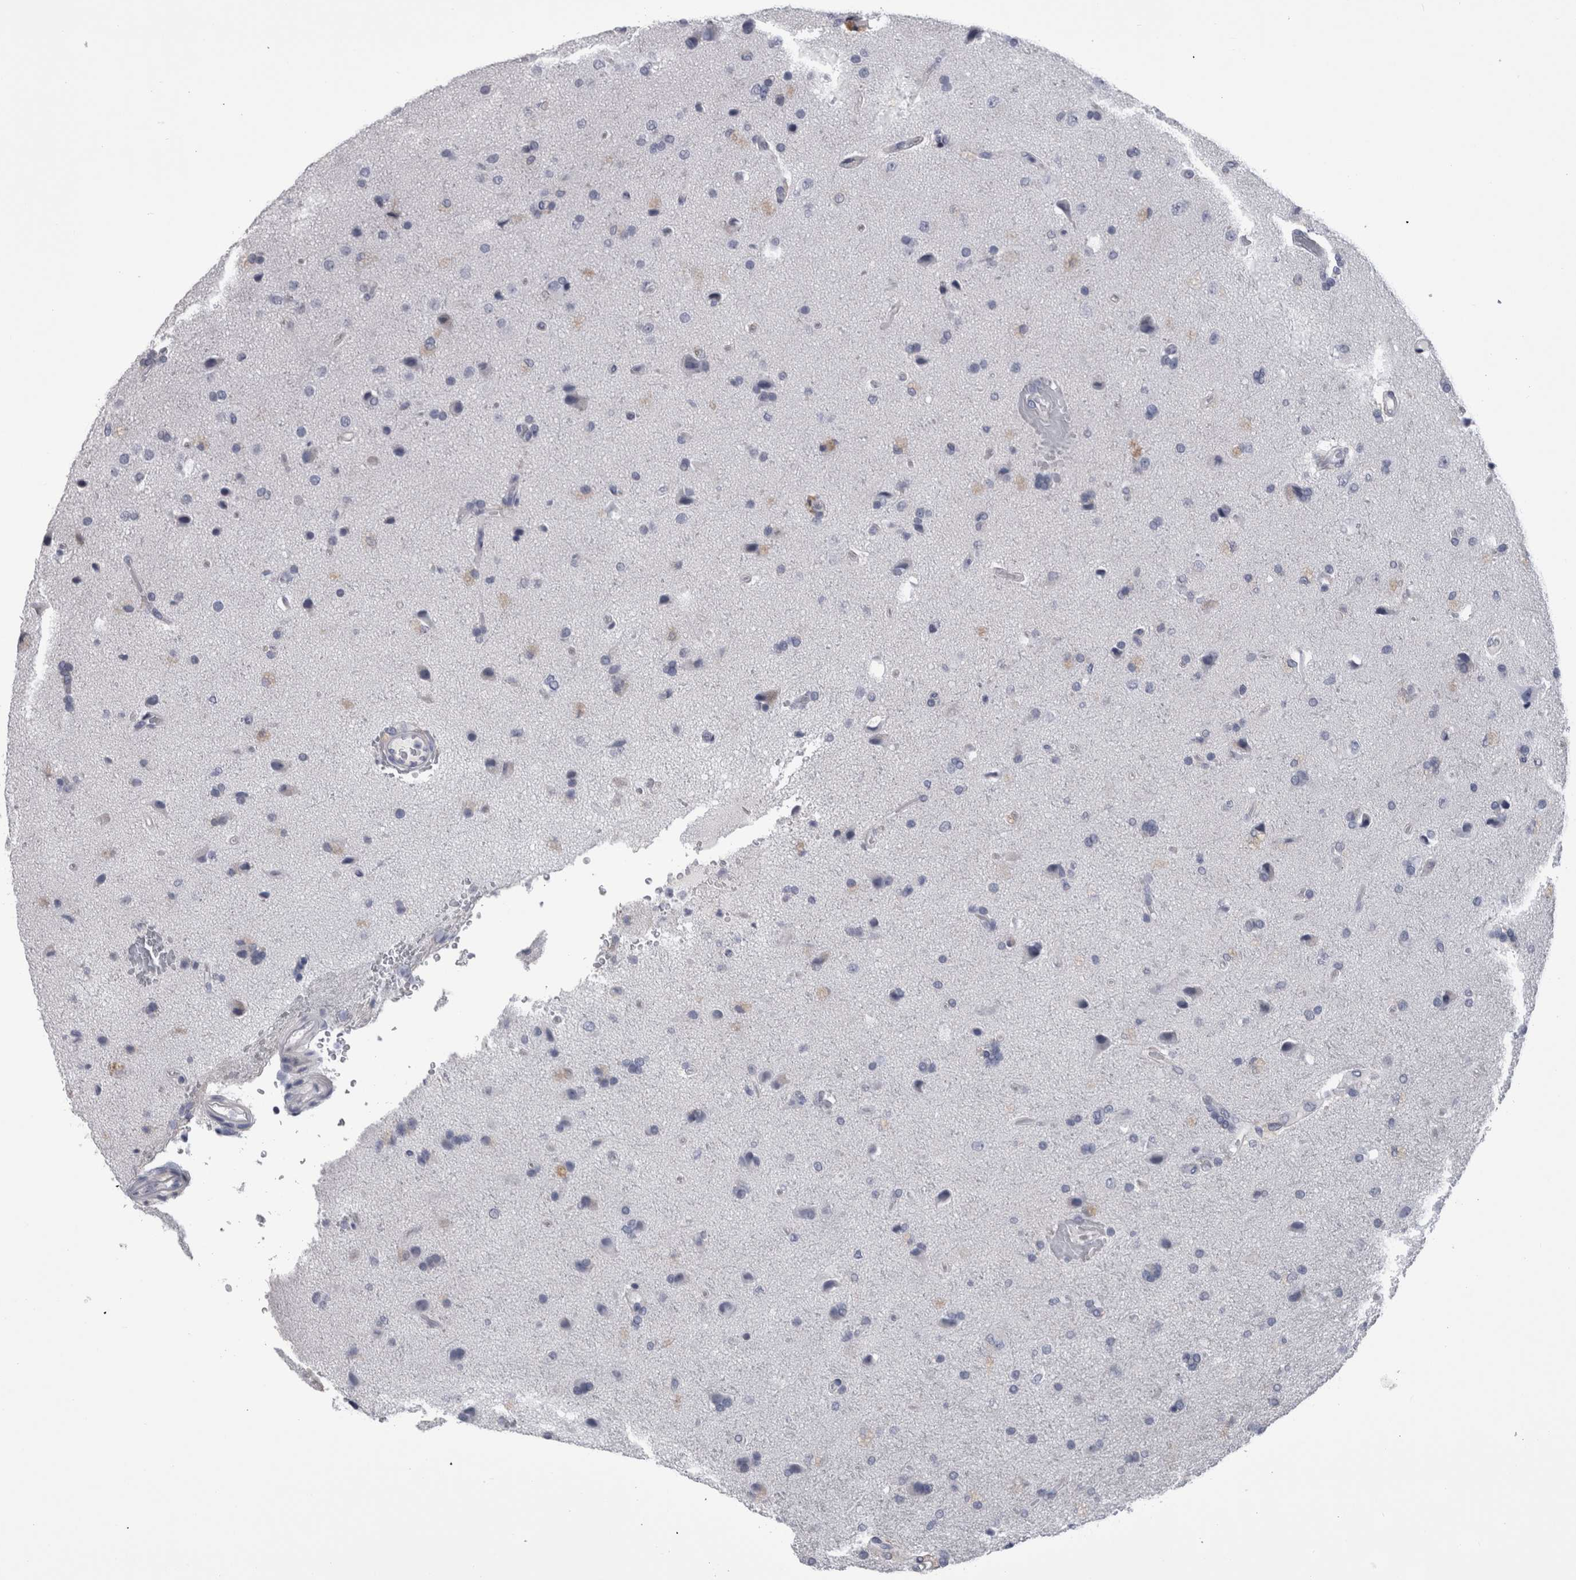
{"staining": {"intensity": "negative", "quantity": "none", "location": "none"}, "tissue": "glioma", "cell_type": "Tumor cells", "image_type": "cancer", "snomed": [{"axis": "morphology", "description": "Glioma, malignant, High grade"}, {"axis": "topography", "description": "Brain"}], "caption": "The micrograph shows no staining of tumor cells in glioma.", "gene": "AFMID", "patient": {"sex": "male", "age": 72}}